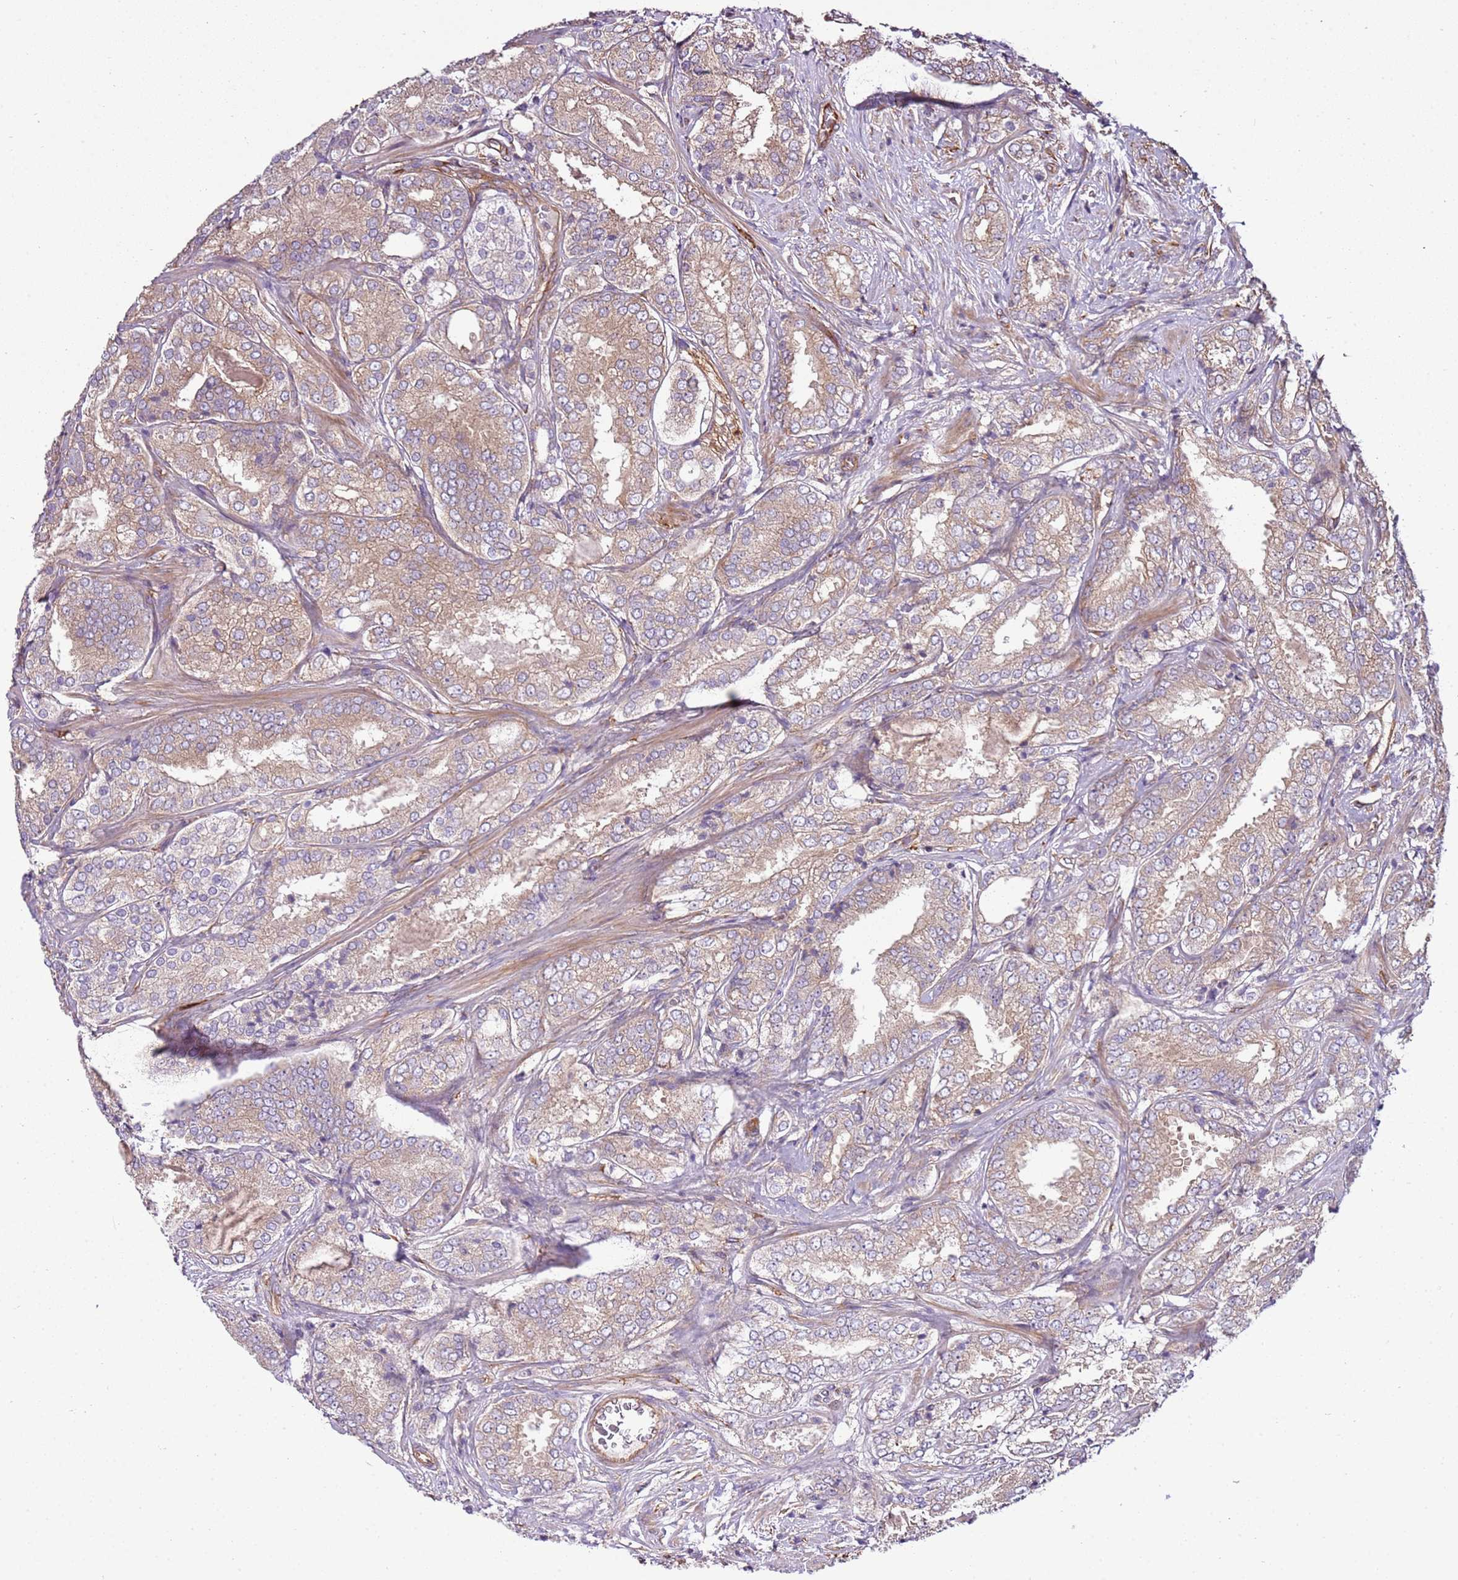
{"staining": {"intensity": "weak", "quantity": "<25%", "location": "cytoplasmic/membranous"}, "tissue": "prostate cancer", "cell_type": "Tumor cells", "image_type": "cancer", "snomed": [{"axis": "morphology", "description": "Adenocarcinoma, High grade"}, {"axis": "topography", "description": "Prostate"}], "caption": "Immunohistochemical staining of human prostate high-grade adenocarcinoma displays no significant expression in tumor cells.", "gene": "GNL1", "patient": {"sex": "male", "age": 63}}